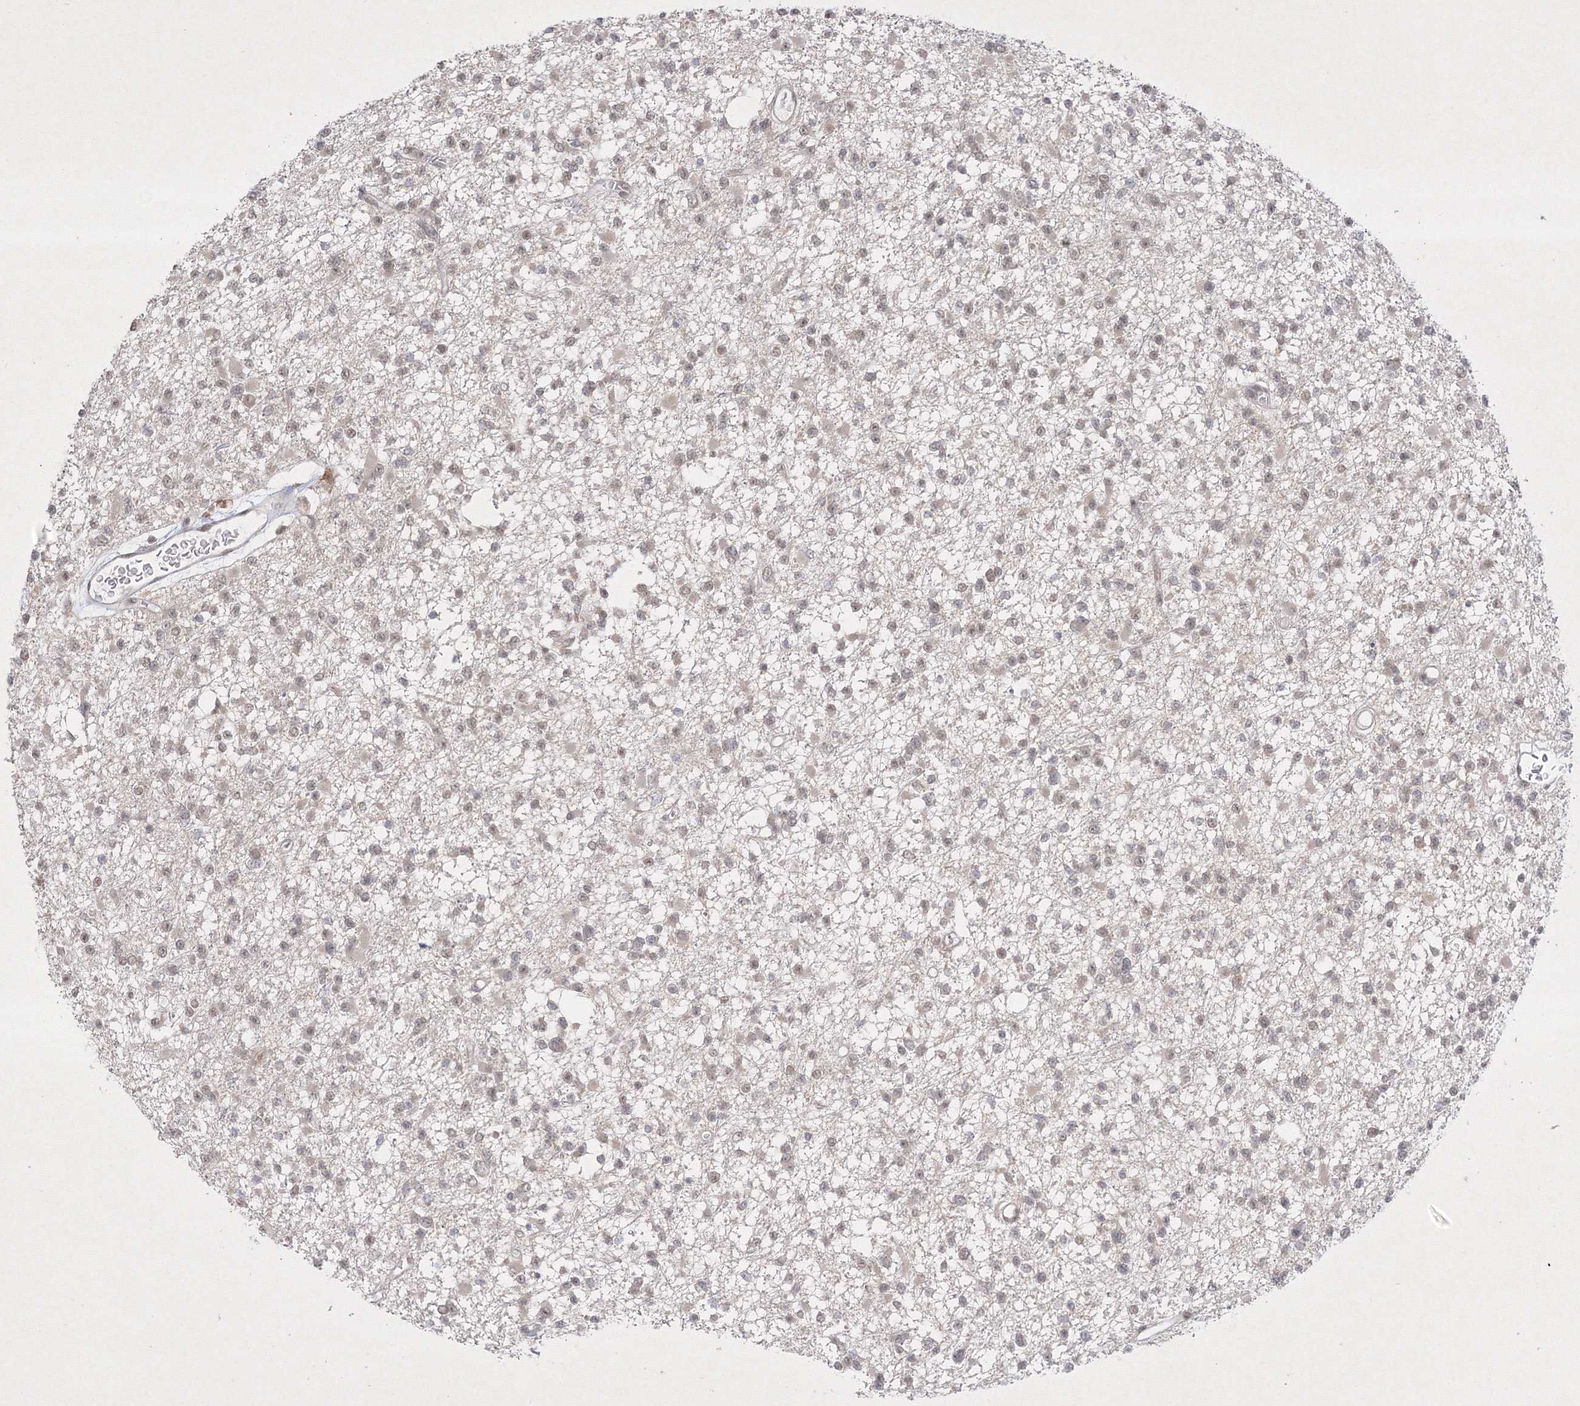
{"staining": {"intensity": "negative", "quantity": "none", "location": "none"}, "tissue": "glioma", "cell_type": "Tumor cells", "image_type": "cancer", "snomed": [{"axis": "morphology", "description": "Glioma, malignant, Low grade"}, {"axis": "topography", "description": "Brain"}], "caption": "There is no significant staining in tumor cells of glioma.", "gene": "TAB1", "patient": {"sex": "female", "age": 22}}